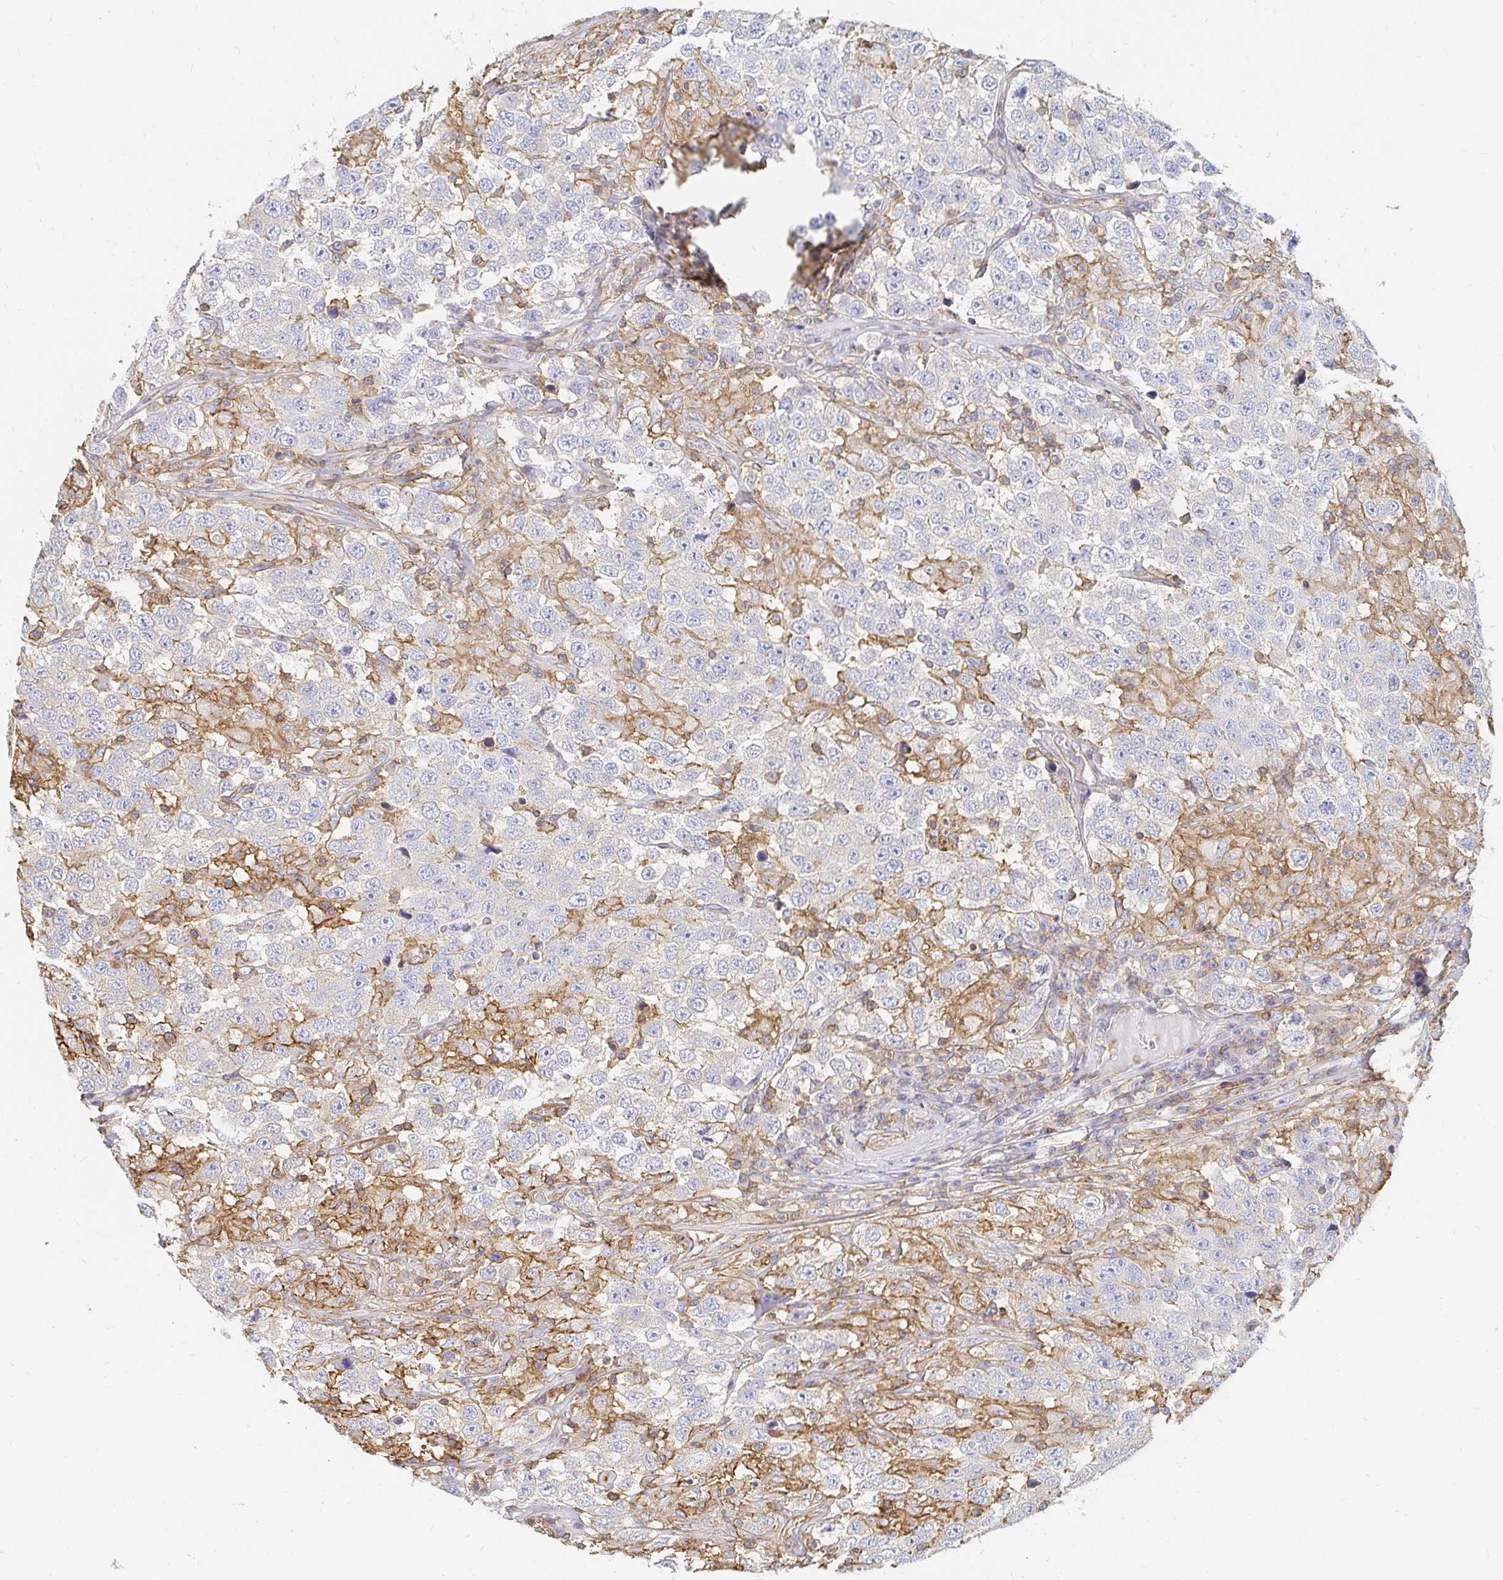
{"staining": {"intensity": "negative", "quantity": "none", "location": "none"}, "tissue": "testis cancer", "cell_type": "Tumor cells", "image_type": "cancer", "snomed": [{"axis": "morphology", "description": "Seminoma, NOS"}, {"axis": "topography", "description": "Testis"}], "caption": "Testis seminoma stained for a protein using immunohistochemistry (IHC) exhibits no positivity tumor cells.", "gene": "TSPAN19", "patient": {"sex": "male", "age": 41}}